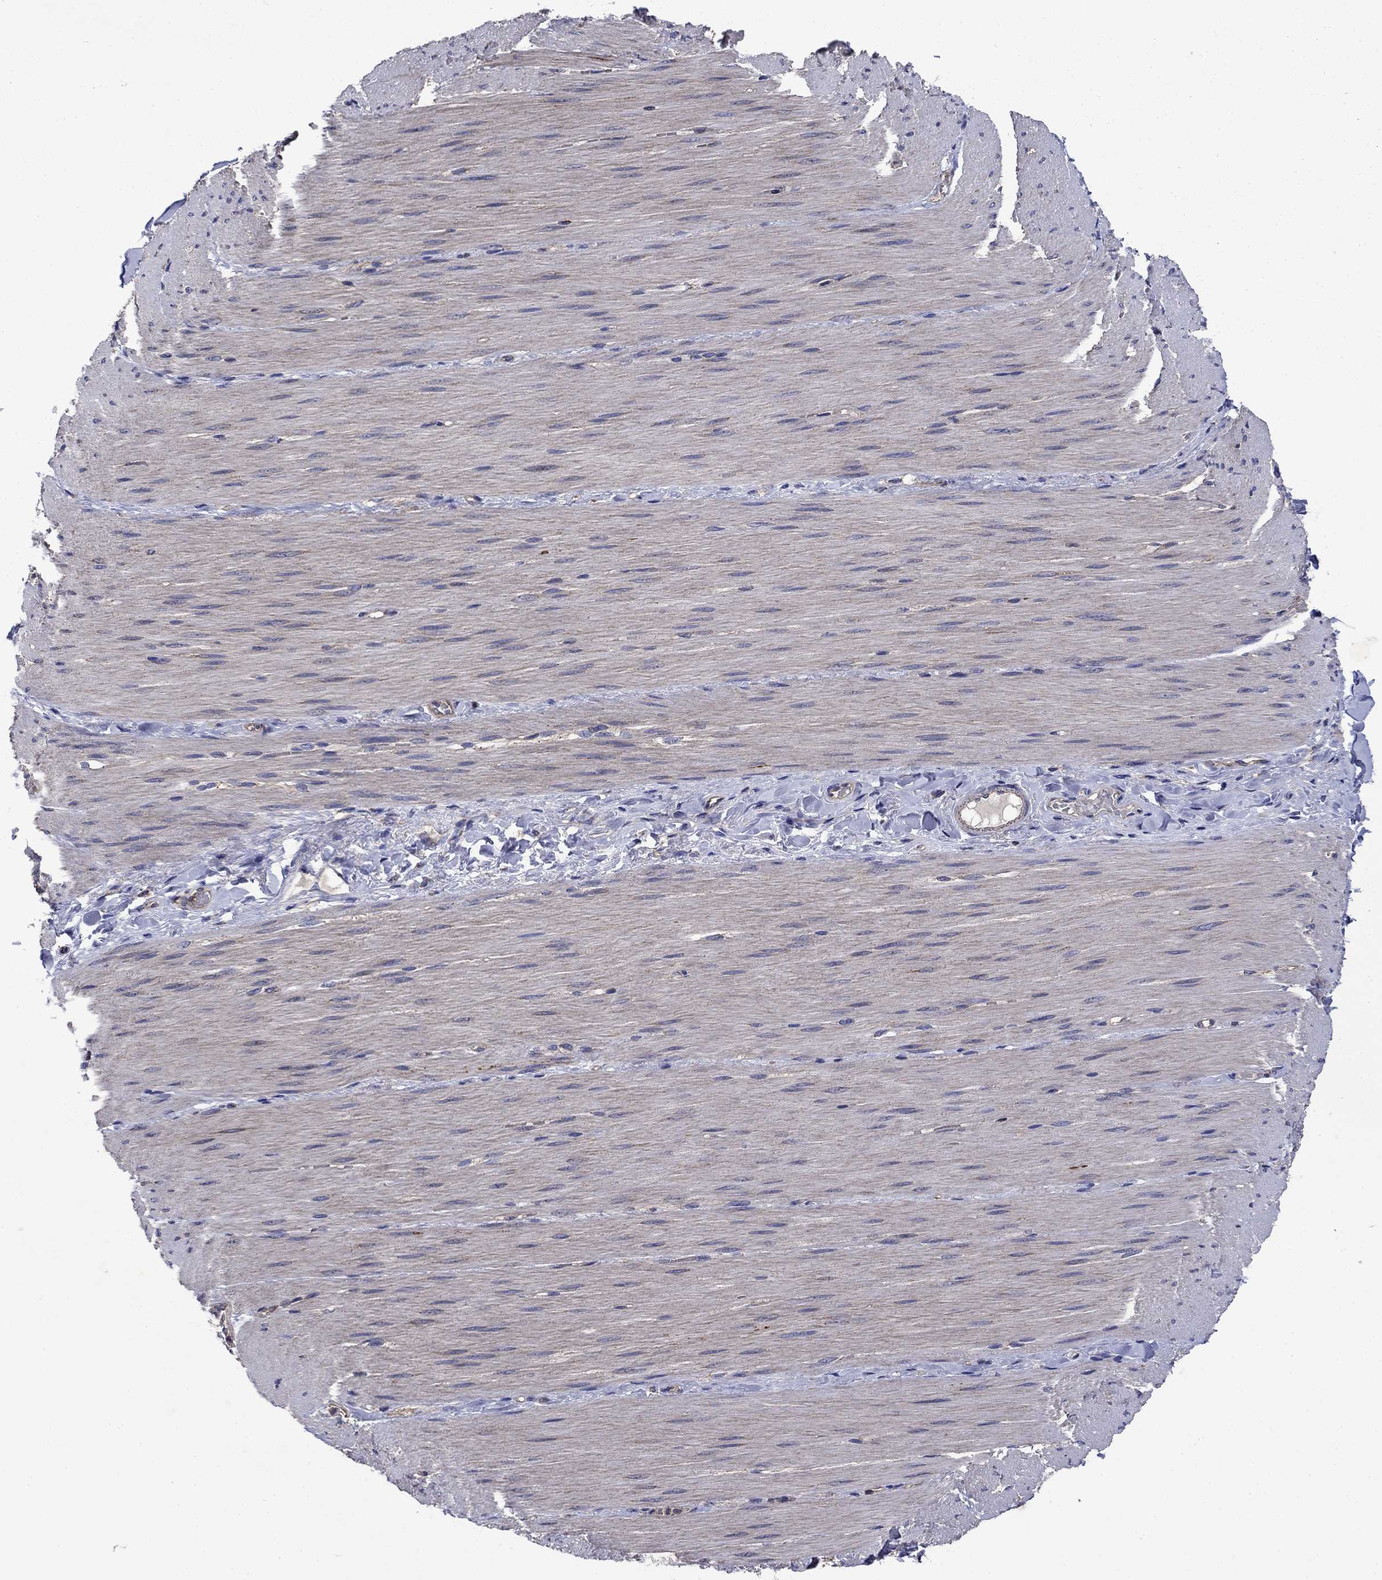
{"staining": {"intensity": "negative", "quantity": "none", "location": "none"}, "tissue": "adipose tissue", "cell_type": "Adipocytes", "image_type": "normal", "snomed": [{"axis": "morphology", "description": "Normal tissue, NOS"}, {"axis": "topography", "description": "Smooth muscle"}, {"axis": "topography", "description": "Duodenum"}, {"axis": "topography", "description": "Peripheral nerve tissue"}], "caption": "DAB immunohistochemical staining of normal adipose tissue shows no significant expression in adipocytes.", "gene": "KIF22", "patient": {"sex": "female", "age": 61}}